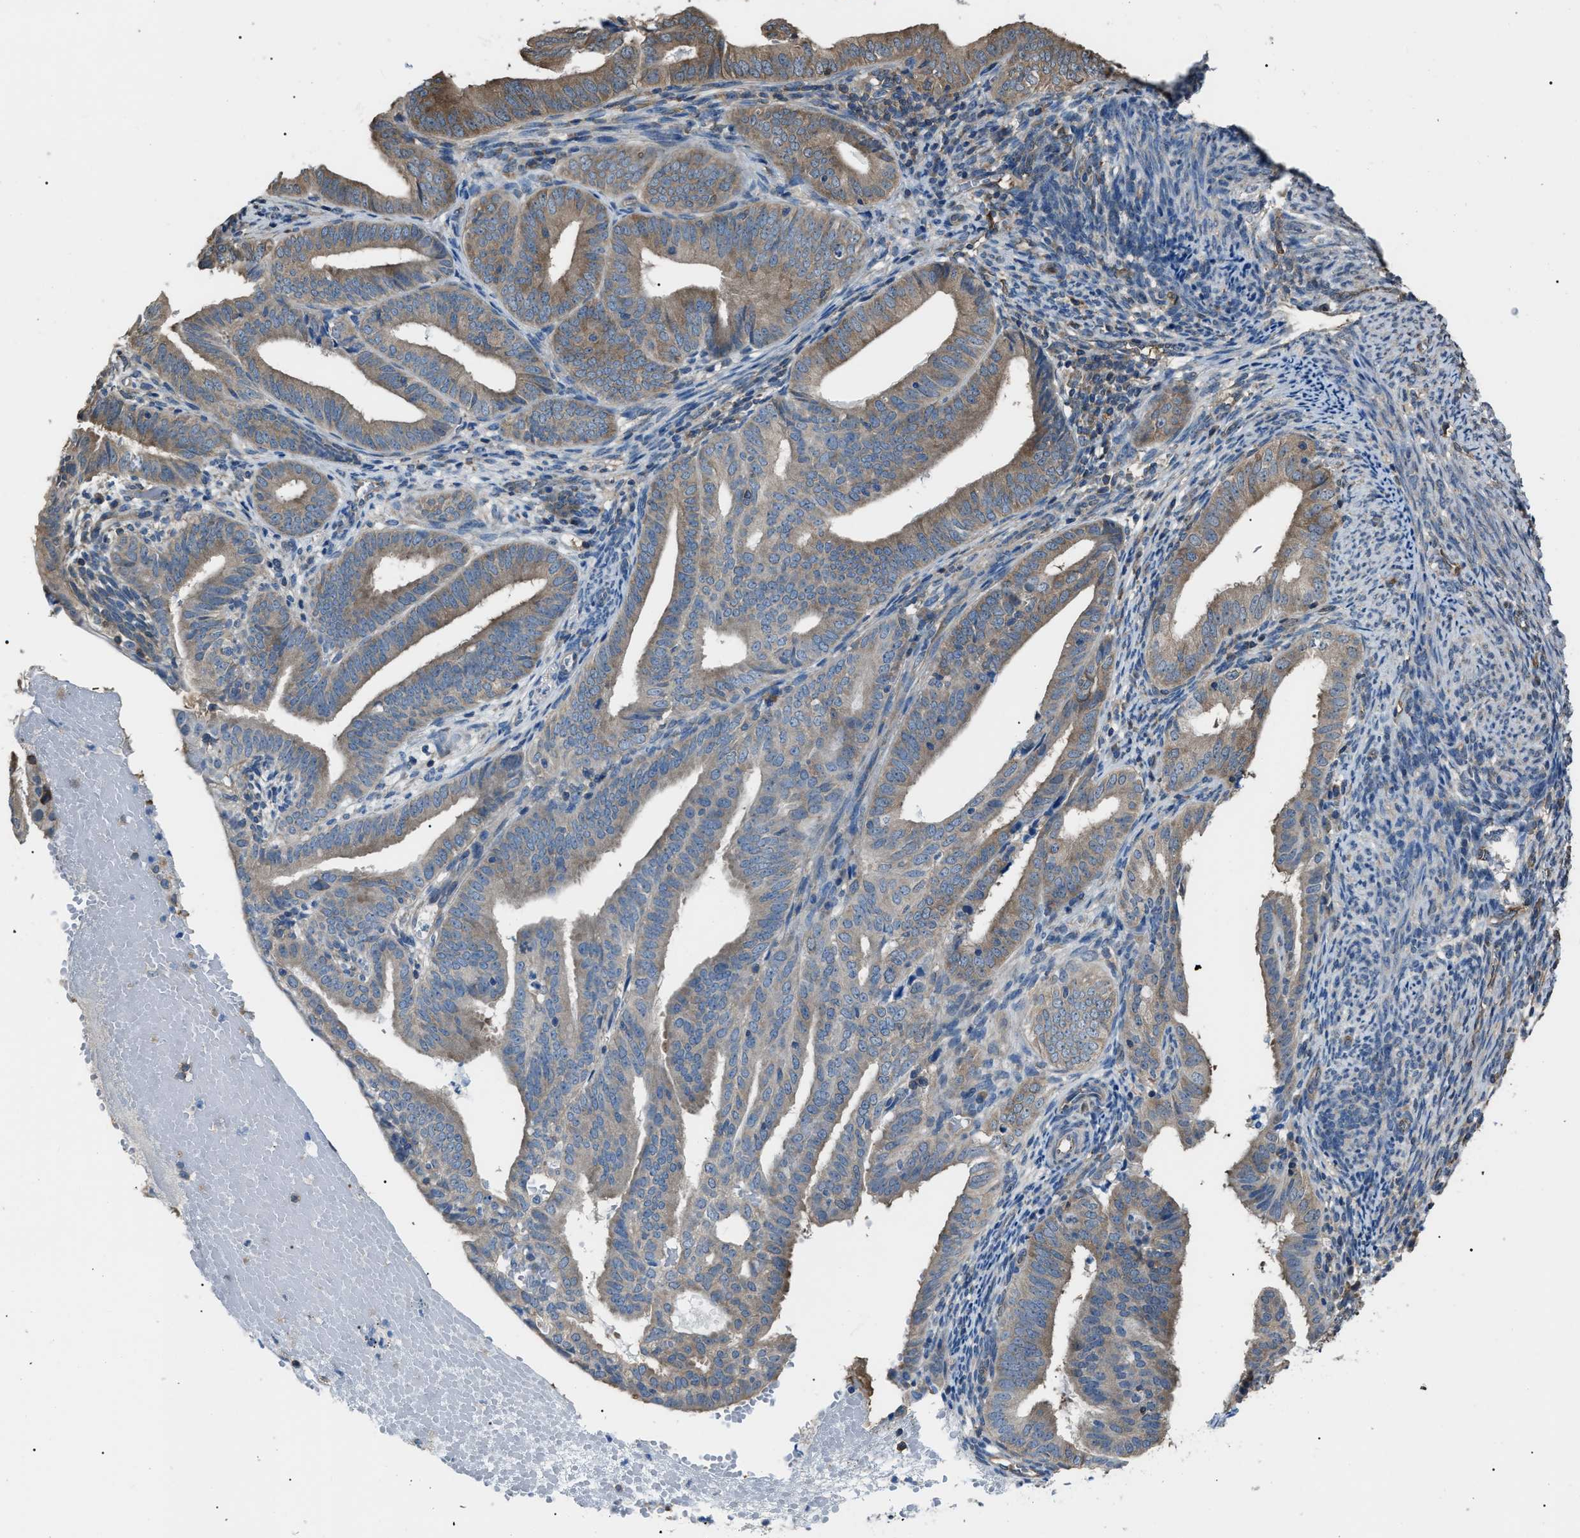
{"staining": {"intensity": "weak", "quantity": "<25%", "location": "cytoplasmic/membranous"}, "tissue": "endometrial cancer", "cell_type": "Tumor cells", "image_type": "cancer", "snomed": [{"axis": "morphology", "description": "Adenocarcinoma, NOS"}, {"axis": "topography", "description": "Endometrium"}], "caption": "Tumor cells are negative for brown protein staining in endometrial cancer (adenocarcinoma).", "gene": "PDCD5", "patient": {"sex": "female", "age": 58}}